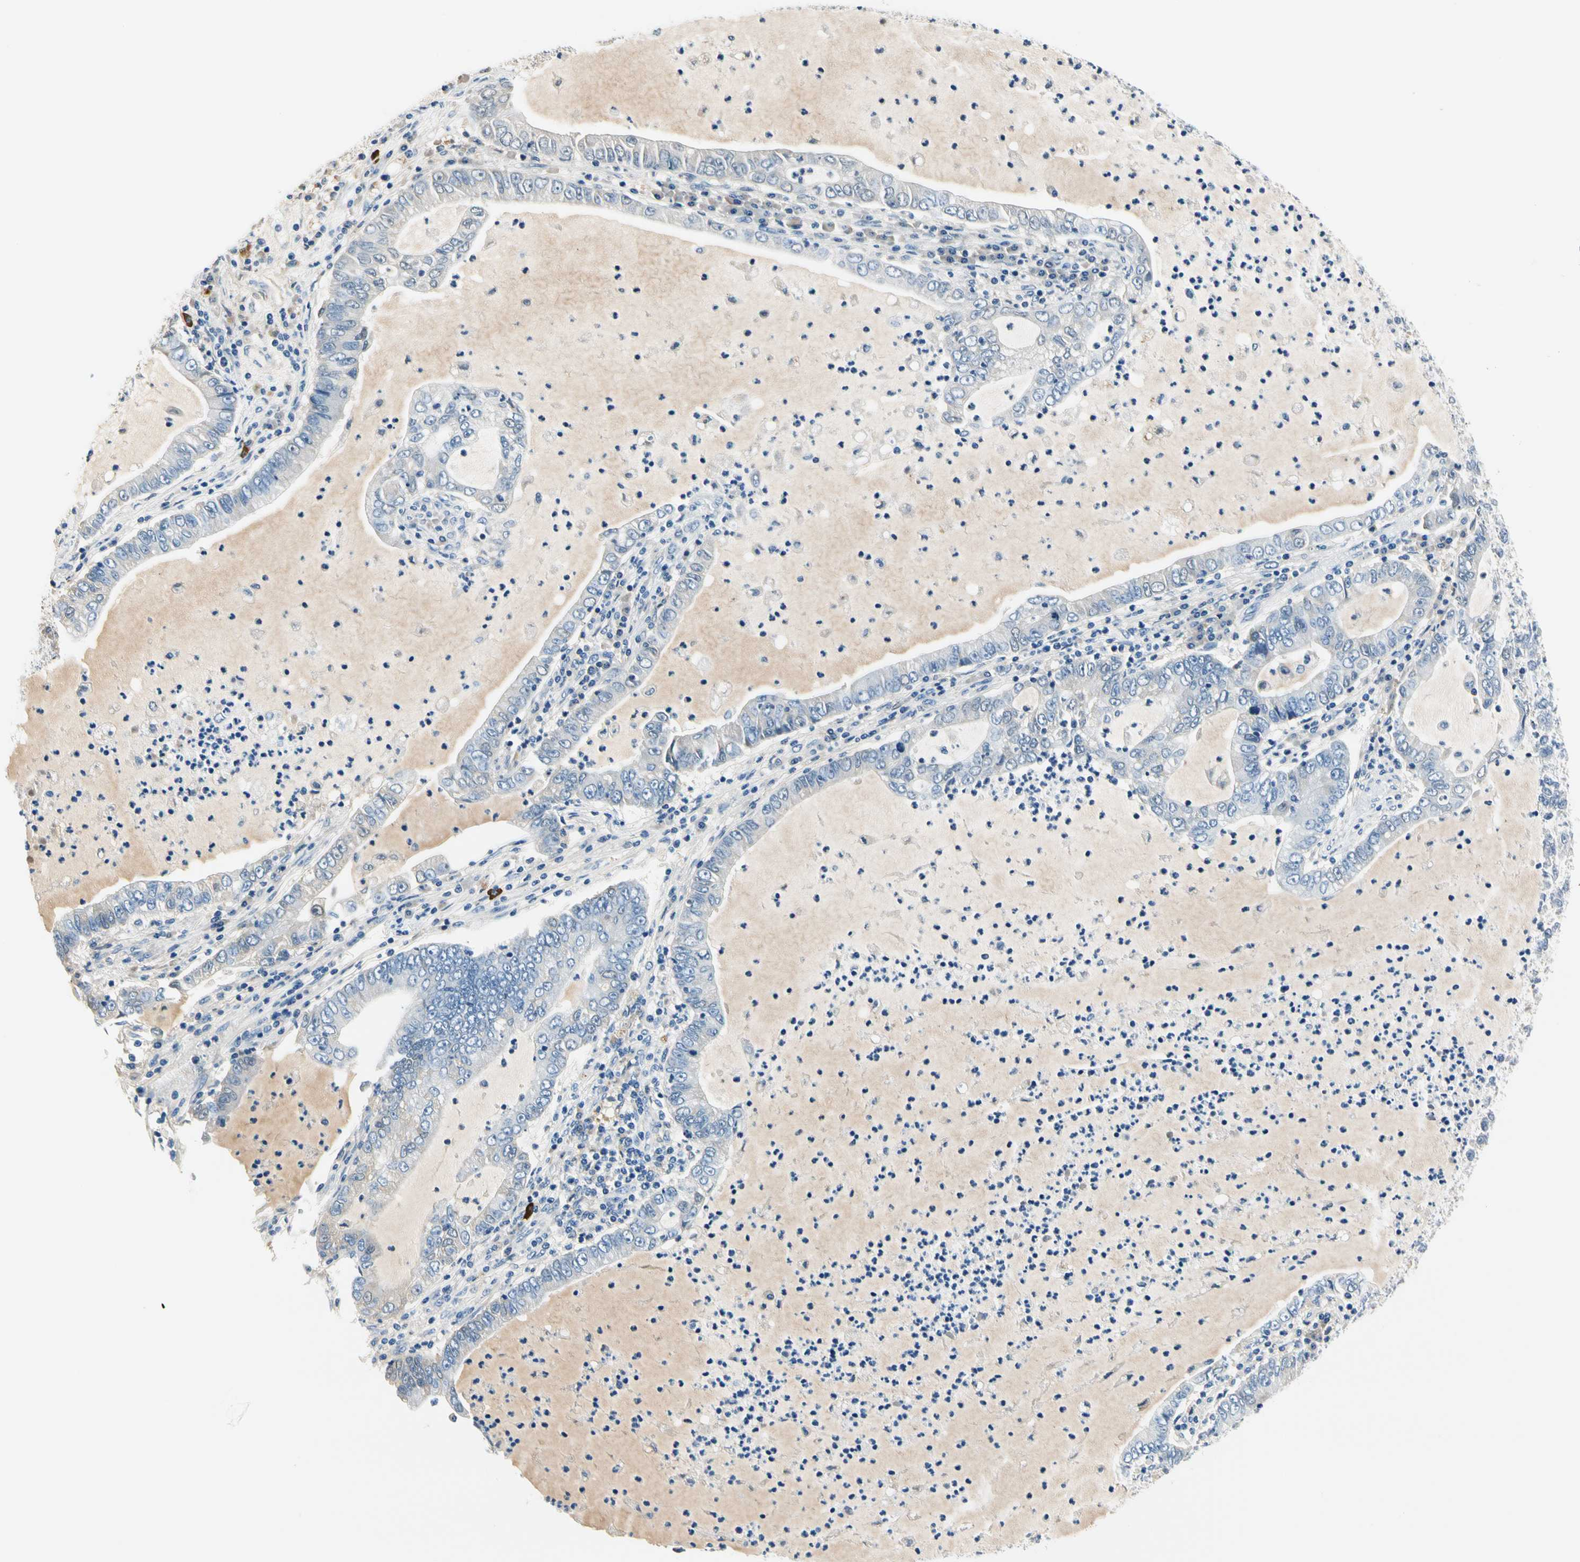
{"staining": {"intensity": "negative", "quantity": "none", "location": "none"}, "tissue": "lung cancer", "cell_type": "Tumor cells", "image_type": "cancer", "snomed": [{"axis": "morphology", "description": "Adenocarcinoma, NOS"}, {"axis": "topography", "description": "Lung"}], "caption": "A high-resolution histopathology image shows IHC staining of lung cancer (adenocarcinoma), which displays no significant positivity in tumor cells. (Brightfield microscopy of DAB immunohistochemistry at high magnification).", "gene": "TGFBR3", "patient": {"sex": "female", "age": 51}}